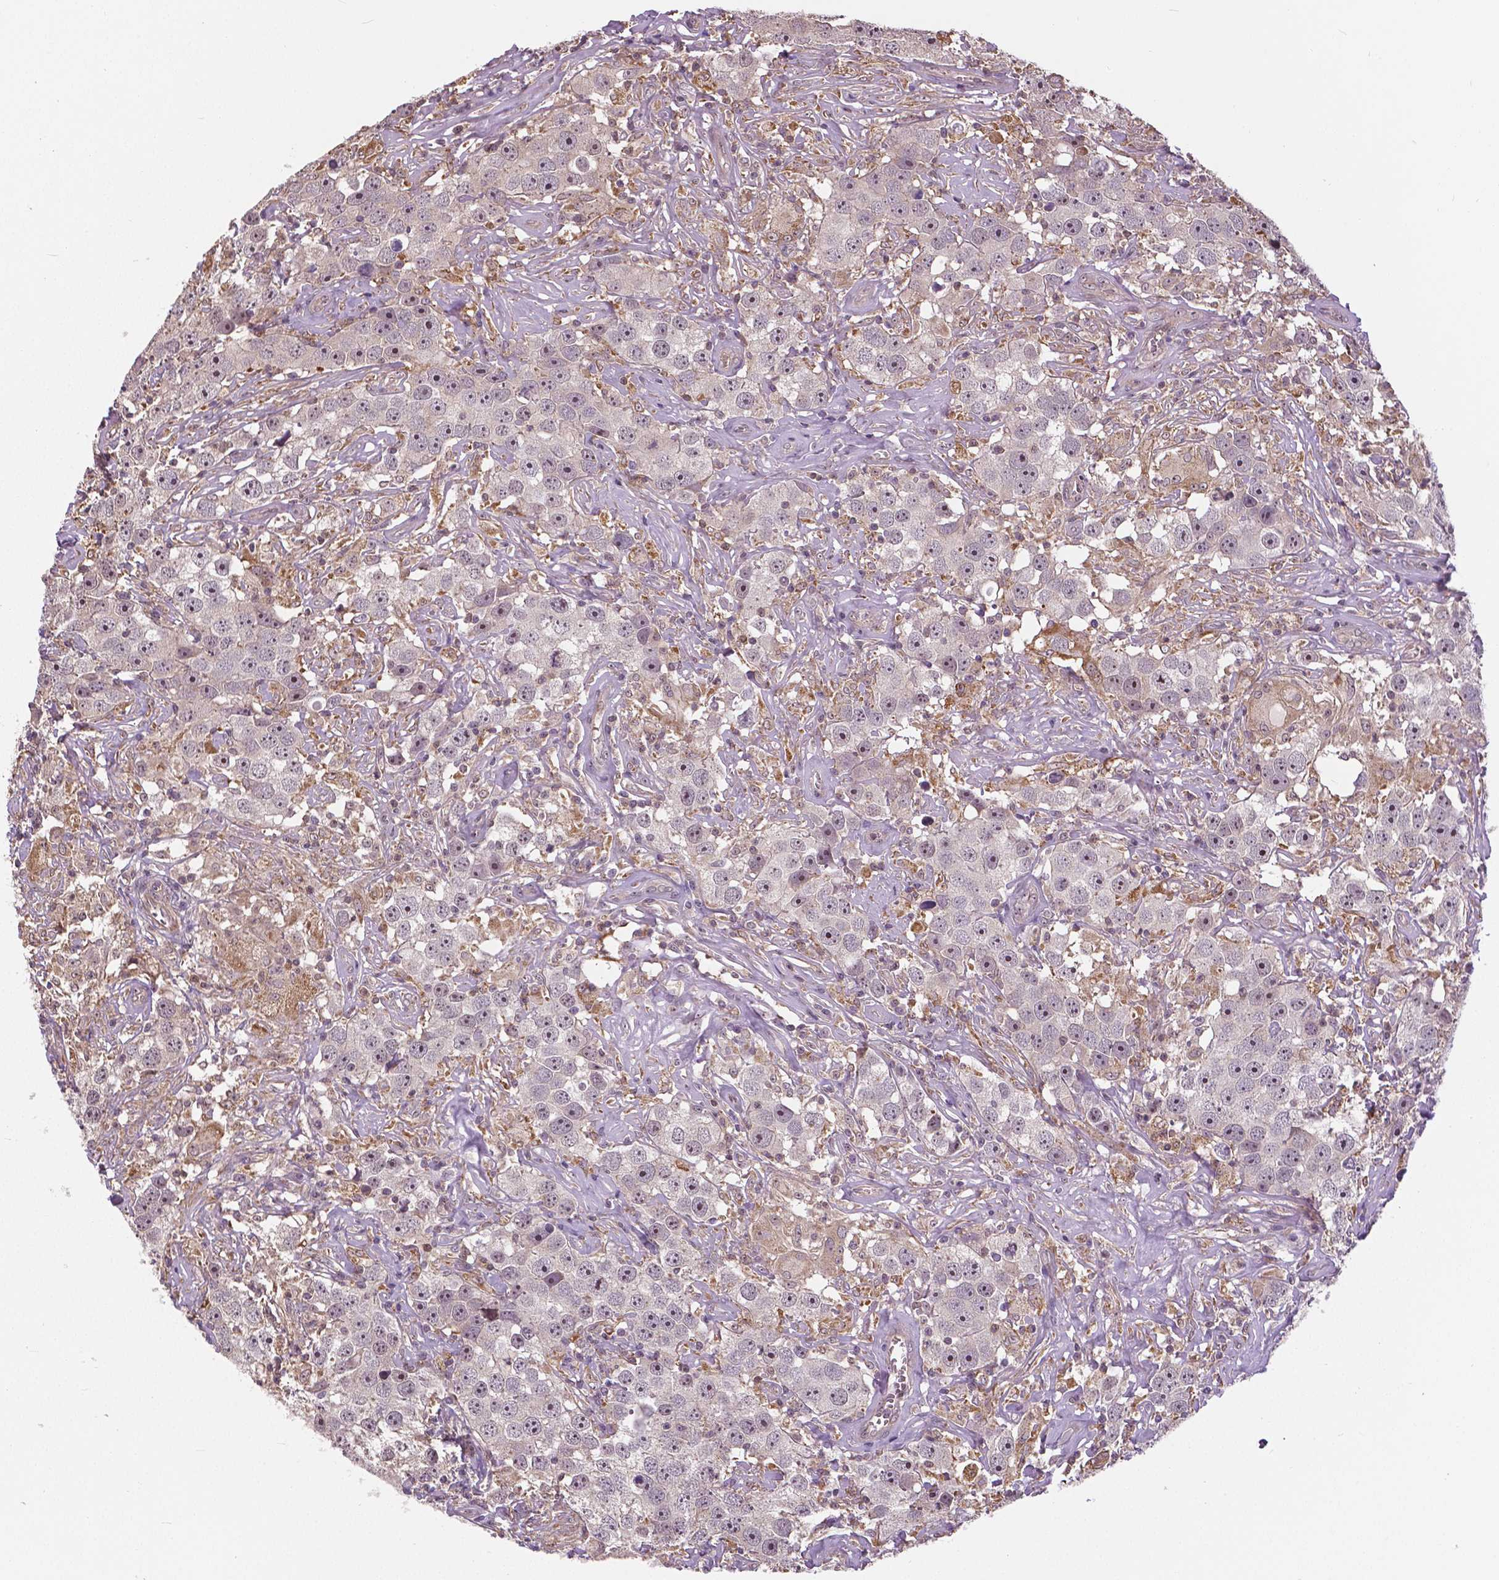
{"staining": {"intensity": "weak", "quantity": "<25%", "location": "nuclear"}, "tissue": "testis cancer", "cell_type": "Tumor cells", "image_type": "cancer", "snomed": [{"axis": "morphology", "description": "Seminoma, NOS"}, {"axis": "topography", "description": "Testis"}], "caption": "IHC of testis cancer (seminoma) shows no positivity in tumor cells.", "gene": "ANXA13", "patient": {"sex": "male", "age": 49}}